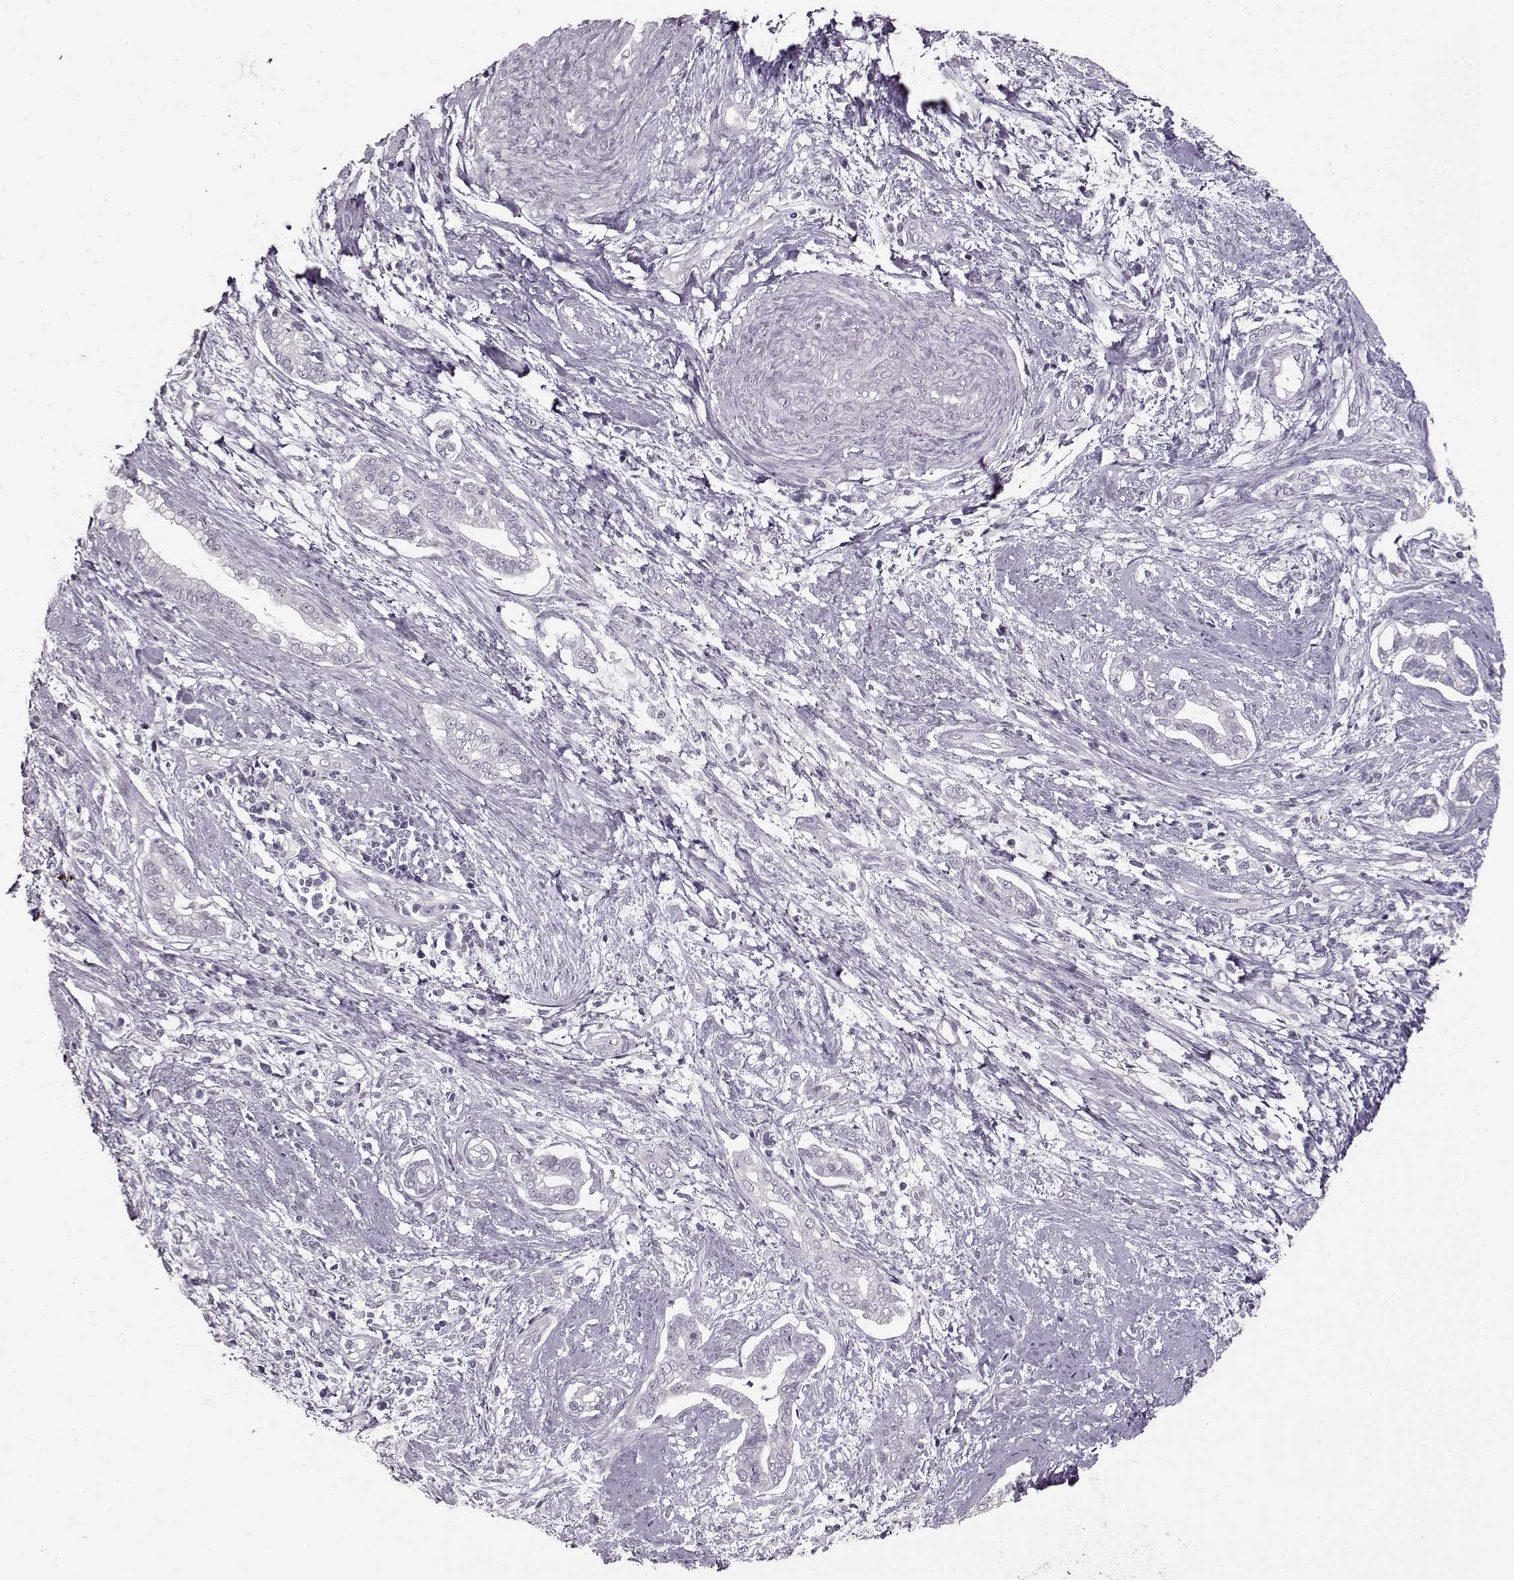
{"staining": {"intensity": "negative", "quantity": "none", "location": "none"}, "tissue": "cervical cancer", "cell_type": "Tumor cells", "image_type": "cancer", "snomed": [{"axis": "morphology", "description": "Adenocarcinoma, NOS"}, {"axis": "topography", "description": "Cervix"}], "caption": "This is an IHC image of human cervical cancer (adenocarcinoma). There is no positivity in tumor cells.", "gene": "FSHB", "patient": {"sex": "female", "age": 62}}